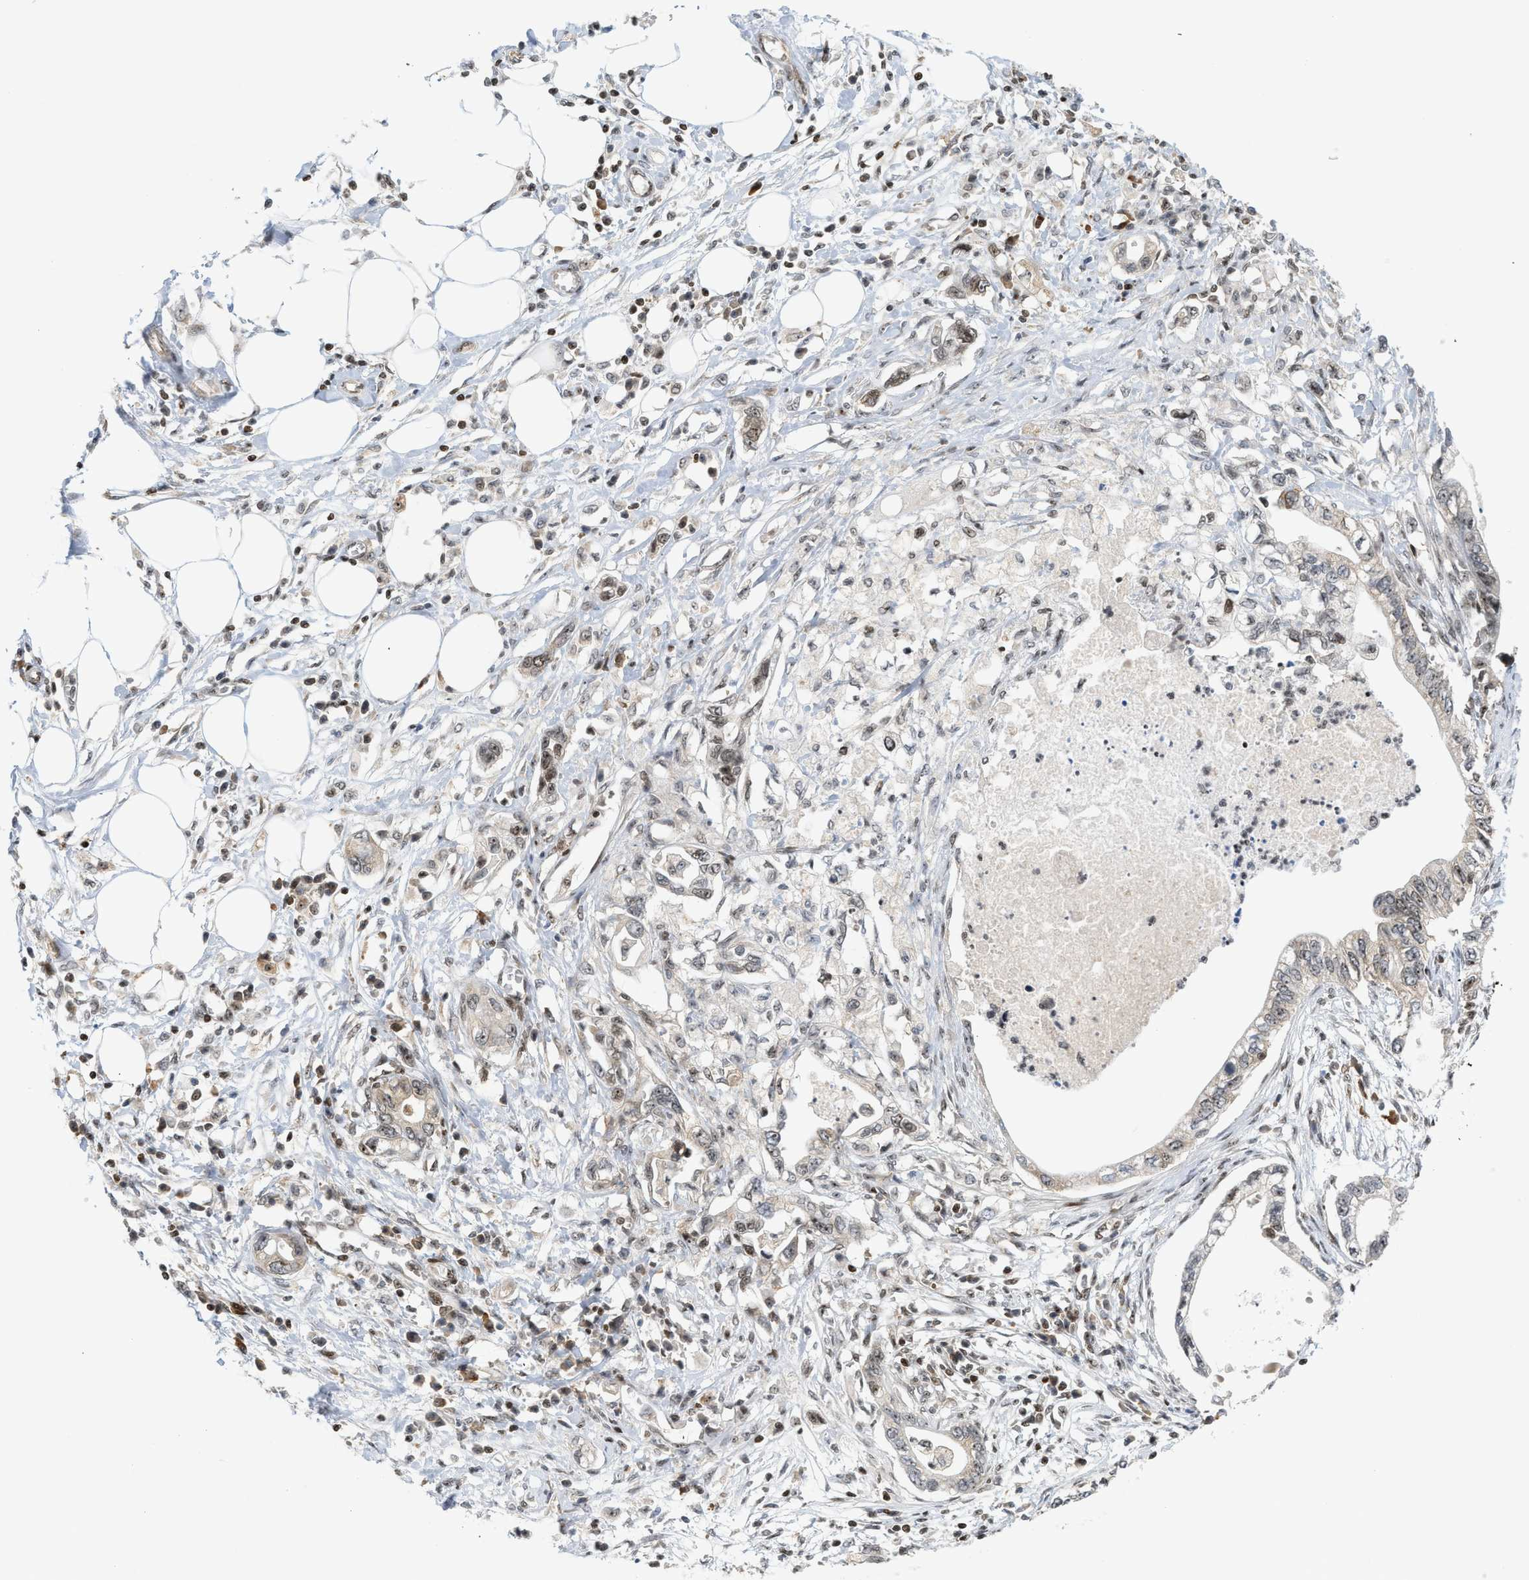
{"staining": {"intensity": "moderate", "quantity": "25%-75%", "location": "nuclear"}, "tissue": "pancreatic cancer", "cell_type": "Tumor cells", "image_type": "cancer", "snomed": [{"axis": "morphology", "description": "Adenocarcinoma, NOS"}, {"axis": "topography", "description": "Pancreas"}], "caption": "Pancreatic cancer stained with DAB immunohistochemistry (IHC) shows medium levels of moderate nuclear expression in about 25%-75% of tumor cells.", "gene": "ZNF22", "patient": {"sex": "male", "age": 56}}